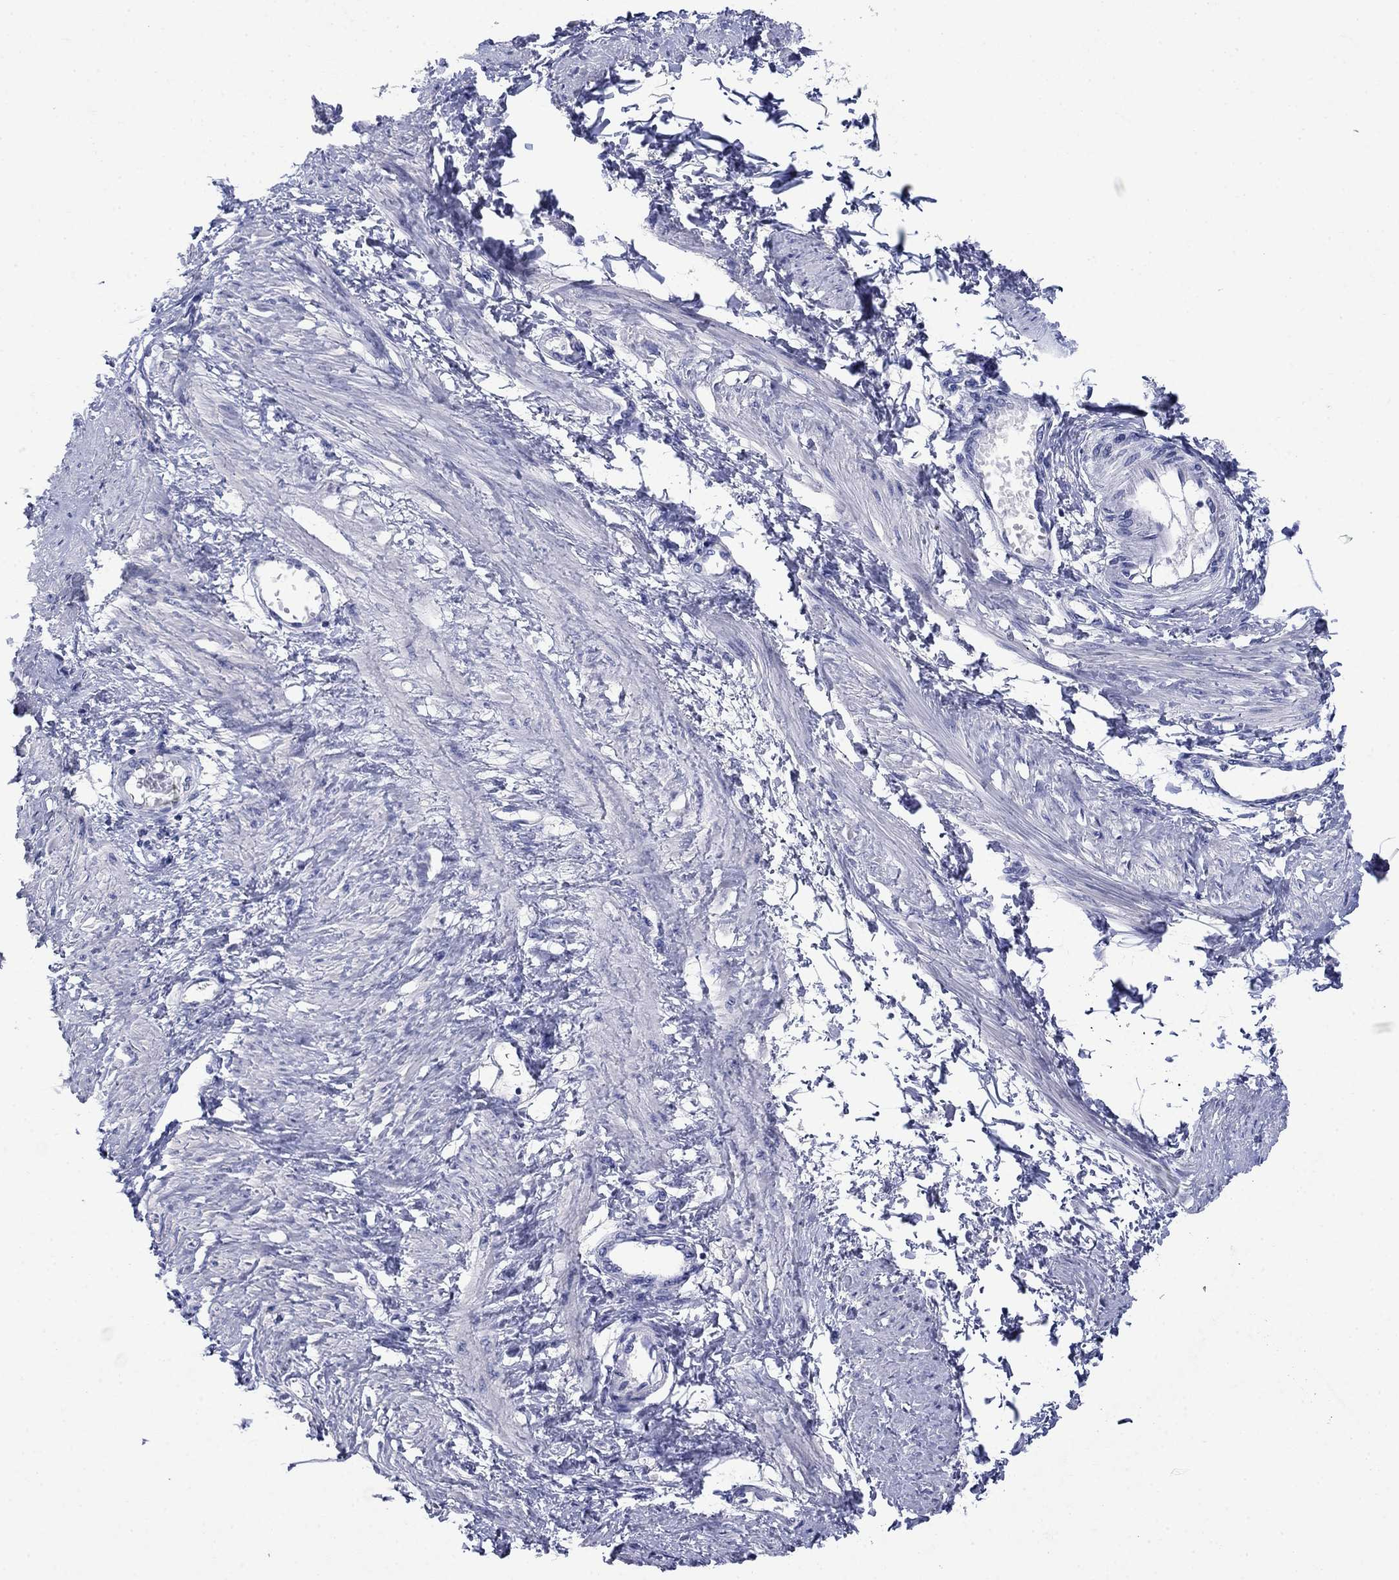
{"staining": {"intensity": "negative", "quantity": "none", "location": "none"}, "tissue": "smooth muscle", "cell_type": "Smooth muscle cells", "image_type": "normal", "snomed": [{"axis": "morphology", "description": "Normal tissue, NOS"}, {"axis": "topography", "description": "Smooth muscle"}, {"axis": "topography", "description": "Uterus"}], "caption": "IHC of normal human smooth muscle reveals no staining in smooth muscle cells.", "gene": "SULT2B1", "patient": {"sex": "female", "age": 39}}